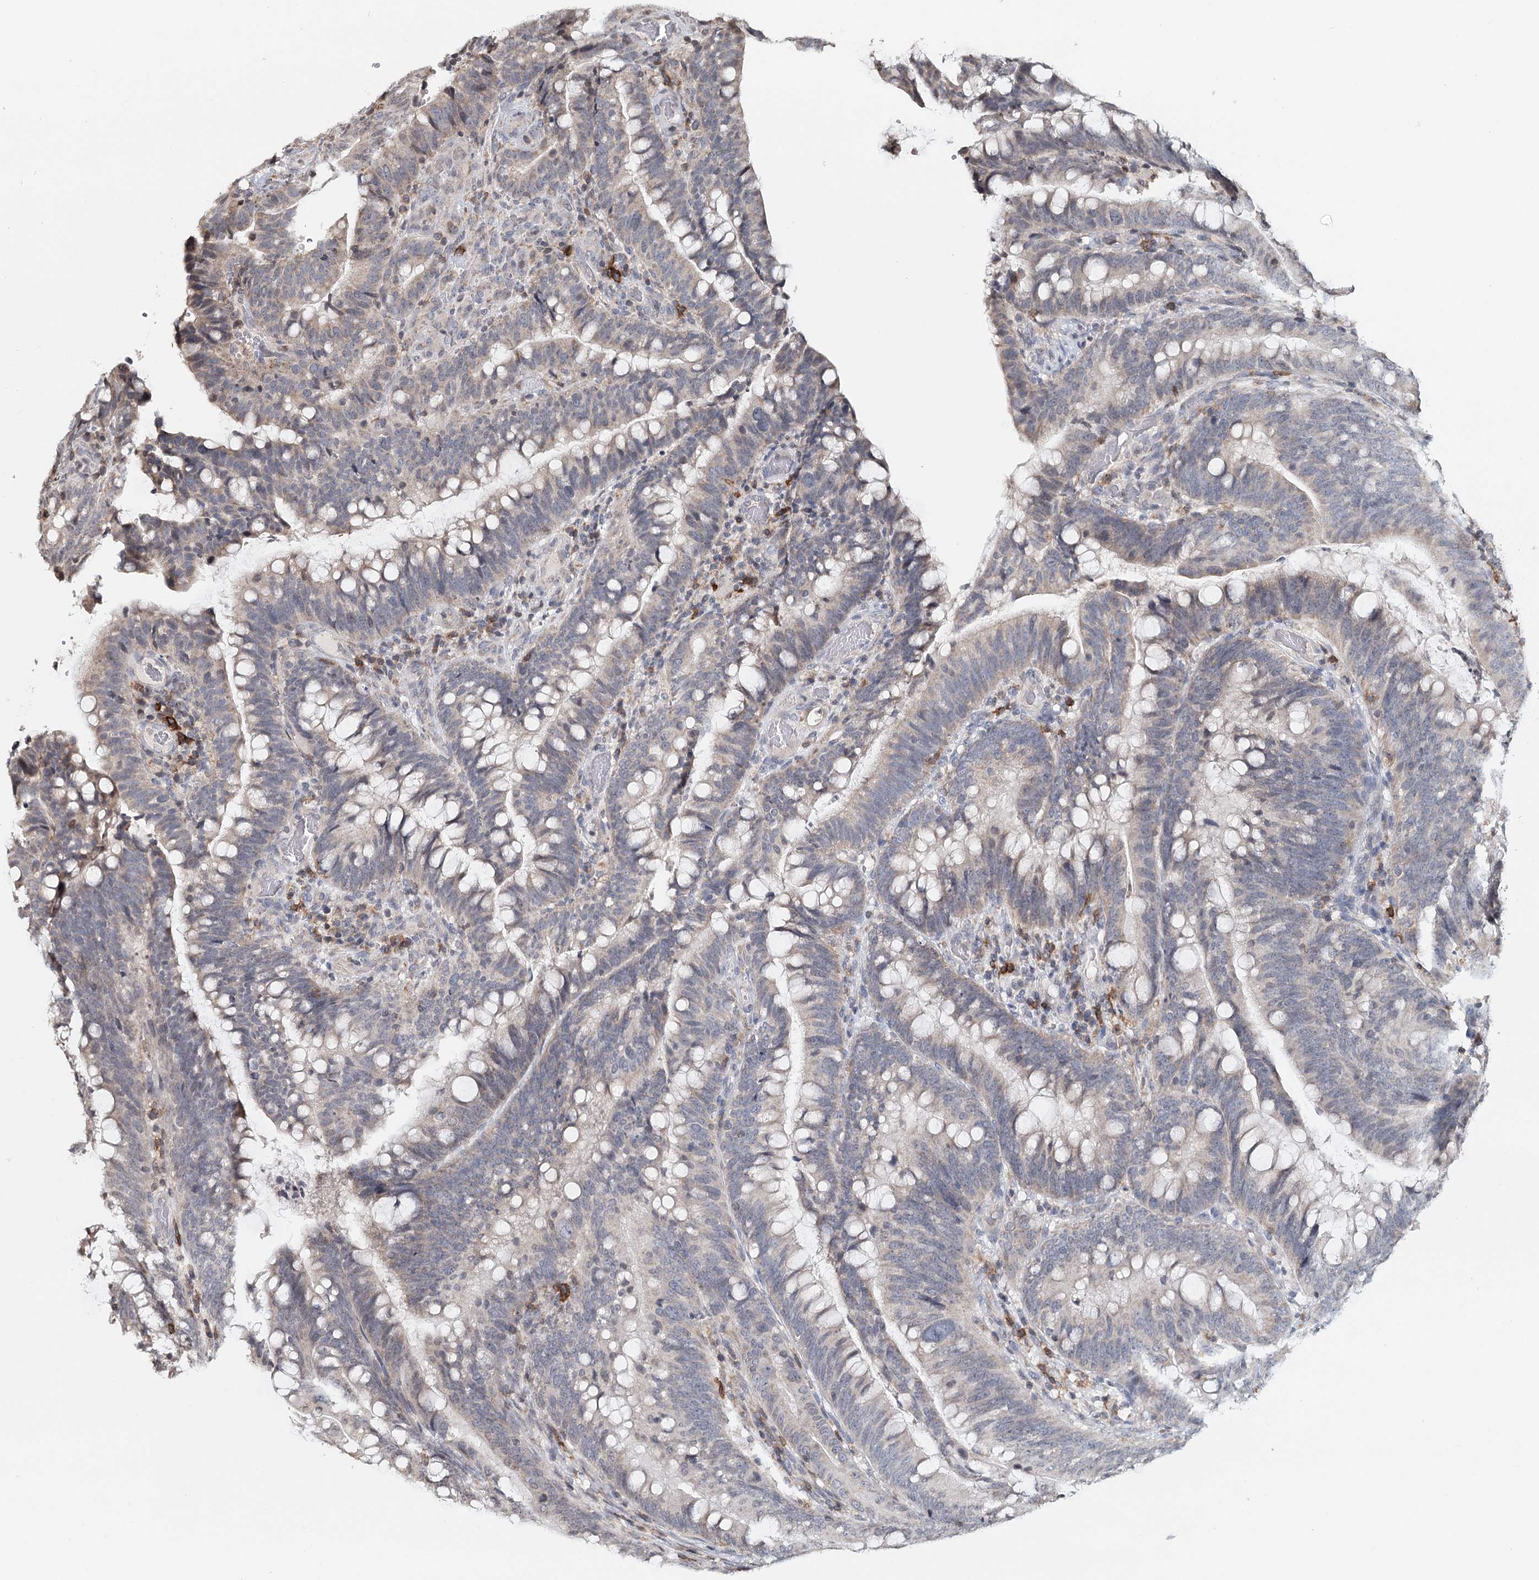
{"staining": {"intensity": "negative", "quantity": "none", "location": "none"}, "tissue": "colorectal cancer", "cell_type": "Tumor cells", "image_type": "cancer", "snomed": [{"axis": "morphology", "description": "Adenocarcinoma, NOS"}, {"axis": "topography", "description": "Colon"}], "caption": "Tumor cells show no significant protein expression in colorectal cancer (adenocarcinoma). (DAB immunohistochemistry (IHC), high magnification).", "gene": "ICOS", "patient": {"sex": "female", "age": 66}}